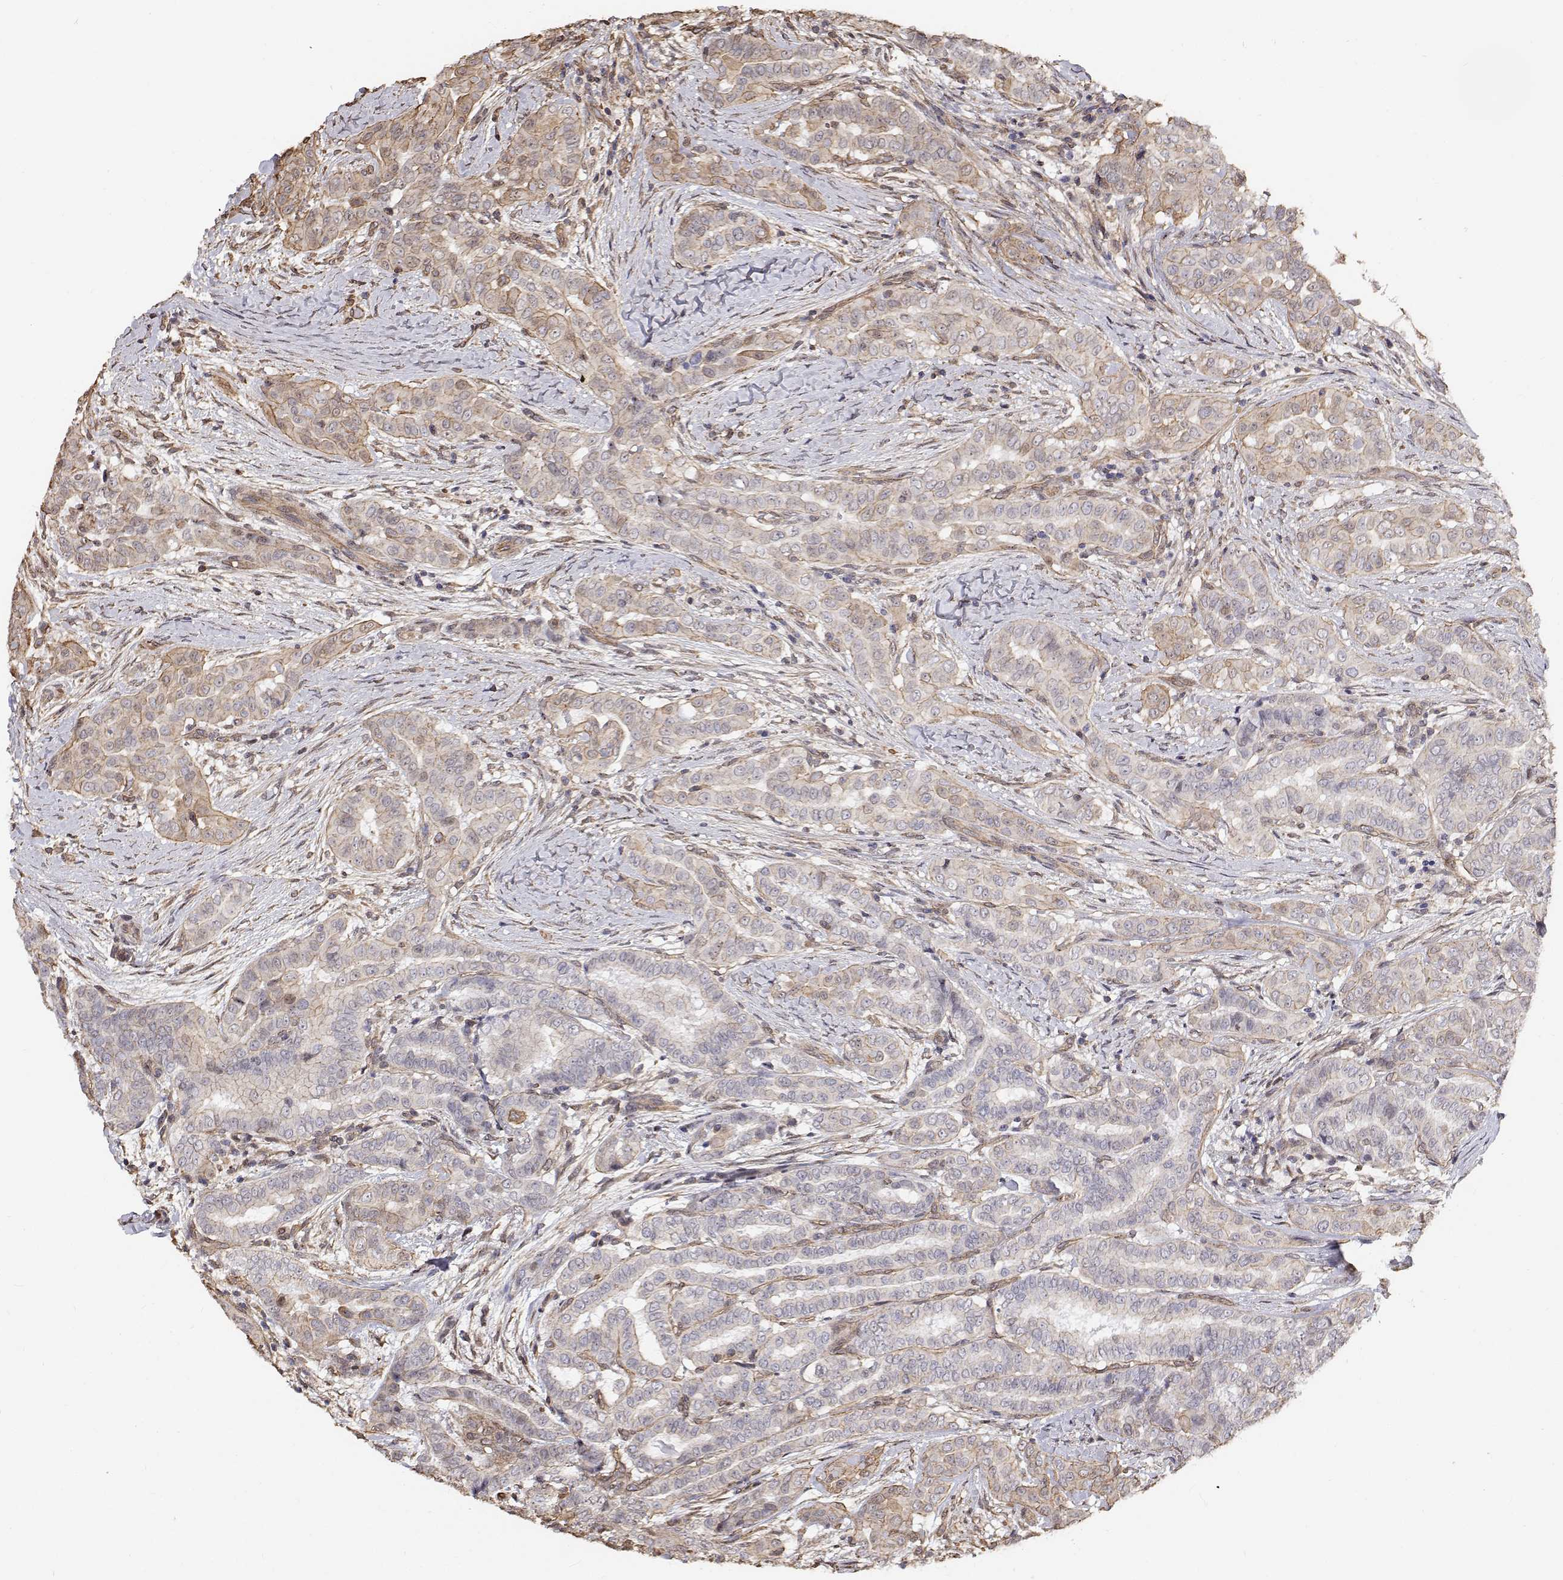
{"staining": {"intensity": "weak", "quantity": "<25%", "location": "cytoplasmic/membranous,nuclear"}, "tissue": "thyroid cancer", "cell_type": "Tumor cells", "image_type": "cancer", "snomed": [{"axis": "morphology", "description": "Papillary adenocarcinoma, NOS"}, {"axis": "morphology", "description": "Papillary adenoma metastatic"}, {"axis": "topography", "description": "Thyroid gland"}], "caption": "IHC image of neoplastic tissue: thyroid cancer stained with DAB demonstrates no significant protein staining in tumor cells.", "gene": "GSDMA", "patient": {"sex": "female", "age": 50}}